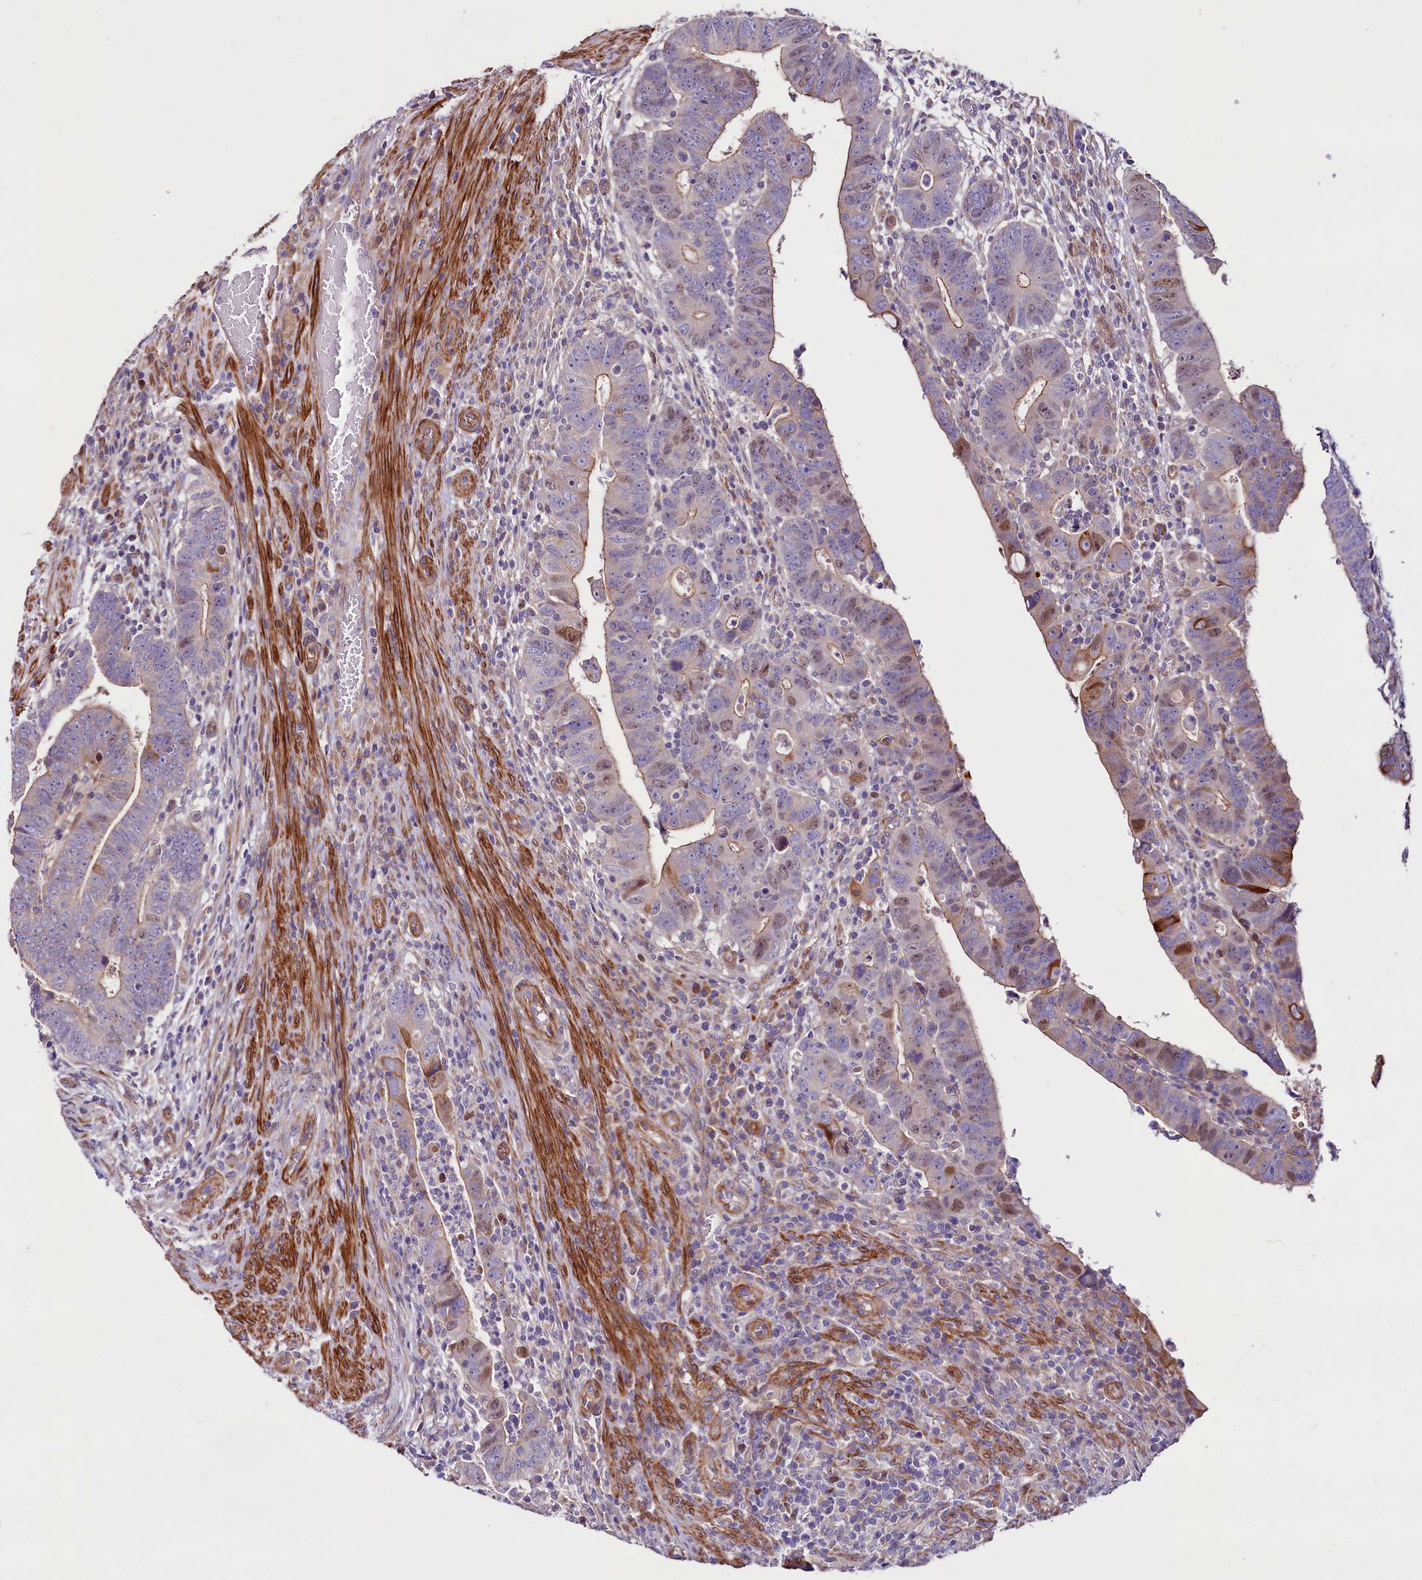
{"staining": {"intensity": "strong", "quantity": "<25%", "location": "cytoplasmic/membranous,nuclear"}, "tissue": "colorectal cancer", "cell_type": "Tumor cells", "image_type": "cancer", "snomed": [{"axis": "morphology", "description": "Normal tissue, NOS"}, {"axis": "morphology", "description": "Adenocarcinoma, NOS"}, {"axis": "topography", "description": "Rectum"}], "caption": "Tumor cells demonstrate medium levels of strong cytoplasmic/membranous and nuclear positivity in approximately <25% of cells in colorectal cancer.", "gene": "WNT8A", "patient": {"sex": "female", "age": 65}}